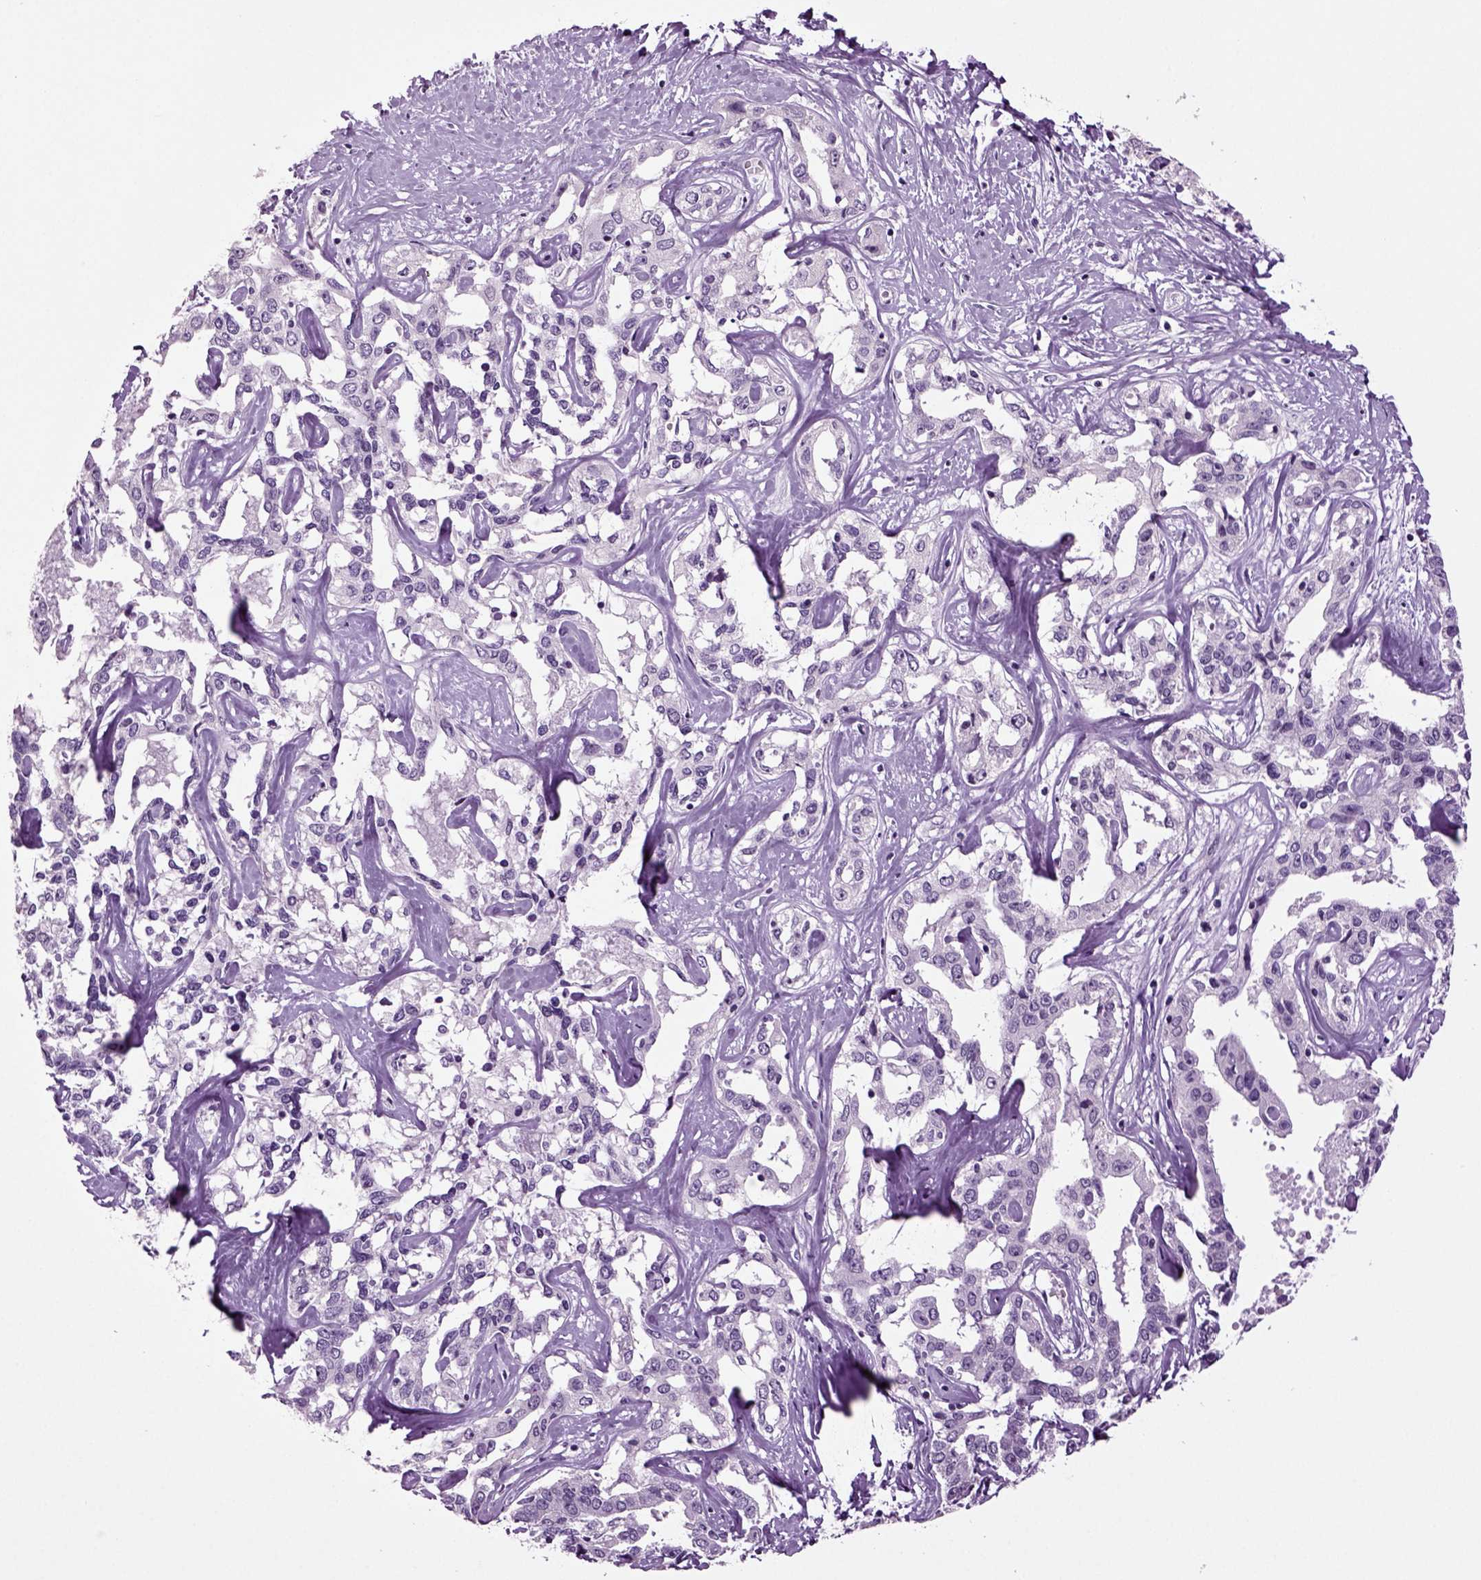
{"staining": {"intensity": "negative", "quantity": "none", "location": "none"}, "tissue": "liver cancer", "cell_type": "Tumor cells", "image_type": "cancer", "snomed": [{"axis": "morphology", "description": "Cholangiocarcinoma"}, {"axis": "topography", "description": "Liver"}], "caption": "Immunohistochemistry micrograph of neoplastic tissue: liver cholangiocarcinoma stained with DAB (3,3'-diaminobenzidine) exhibits no significant protein expression in tumor cells.", "gene": "SLC17A6", "patient": {"sex": "male", "age": 59}}